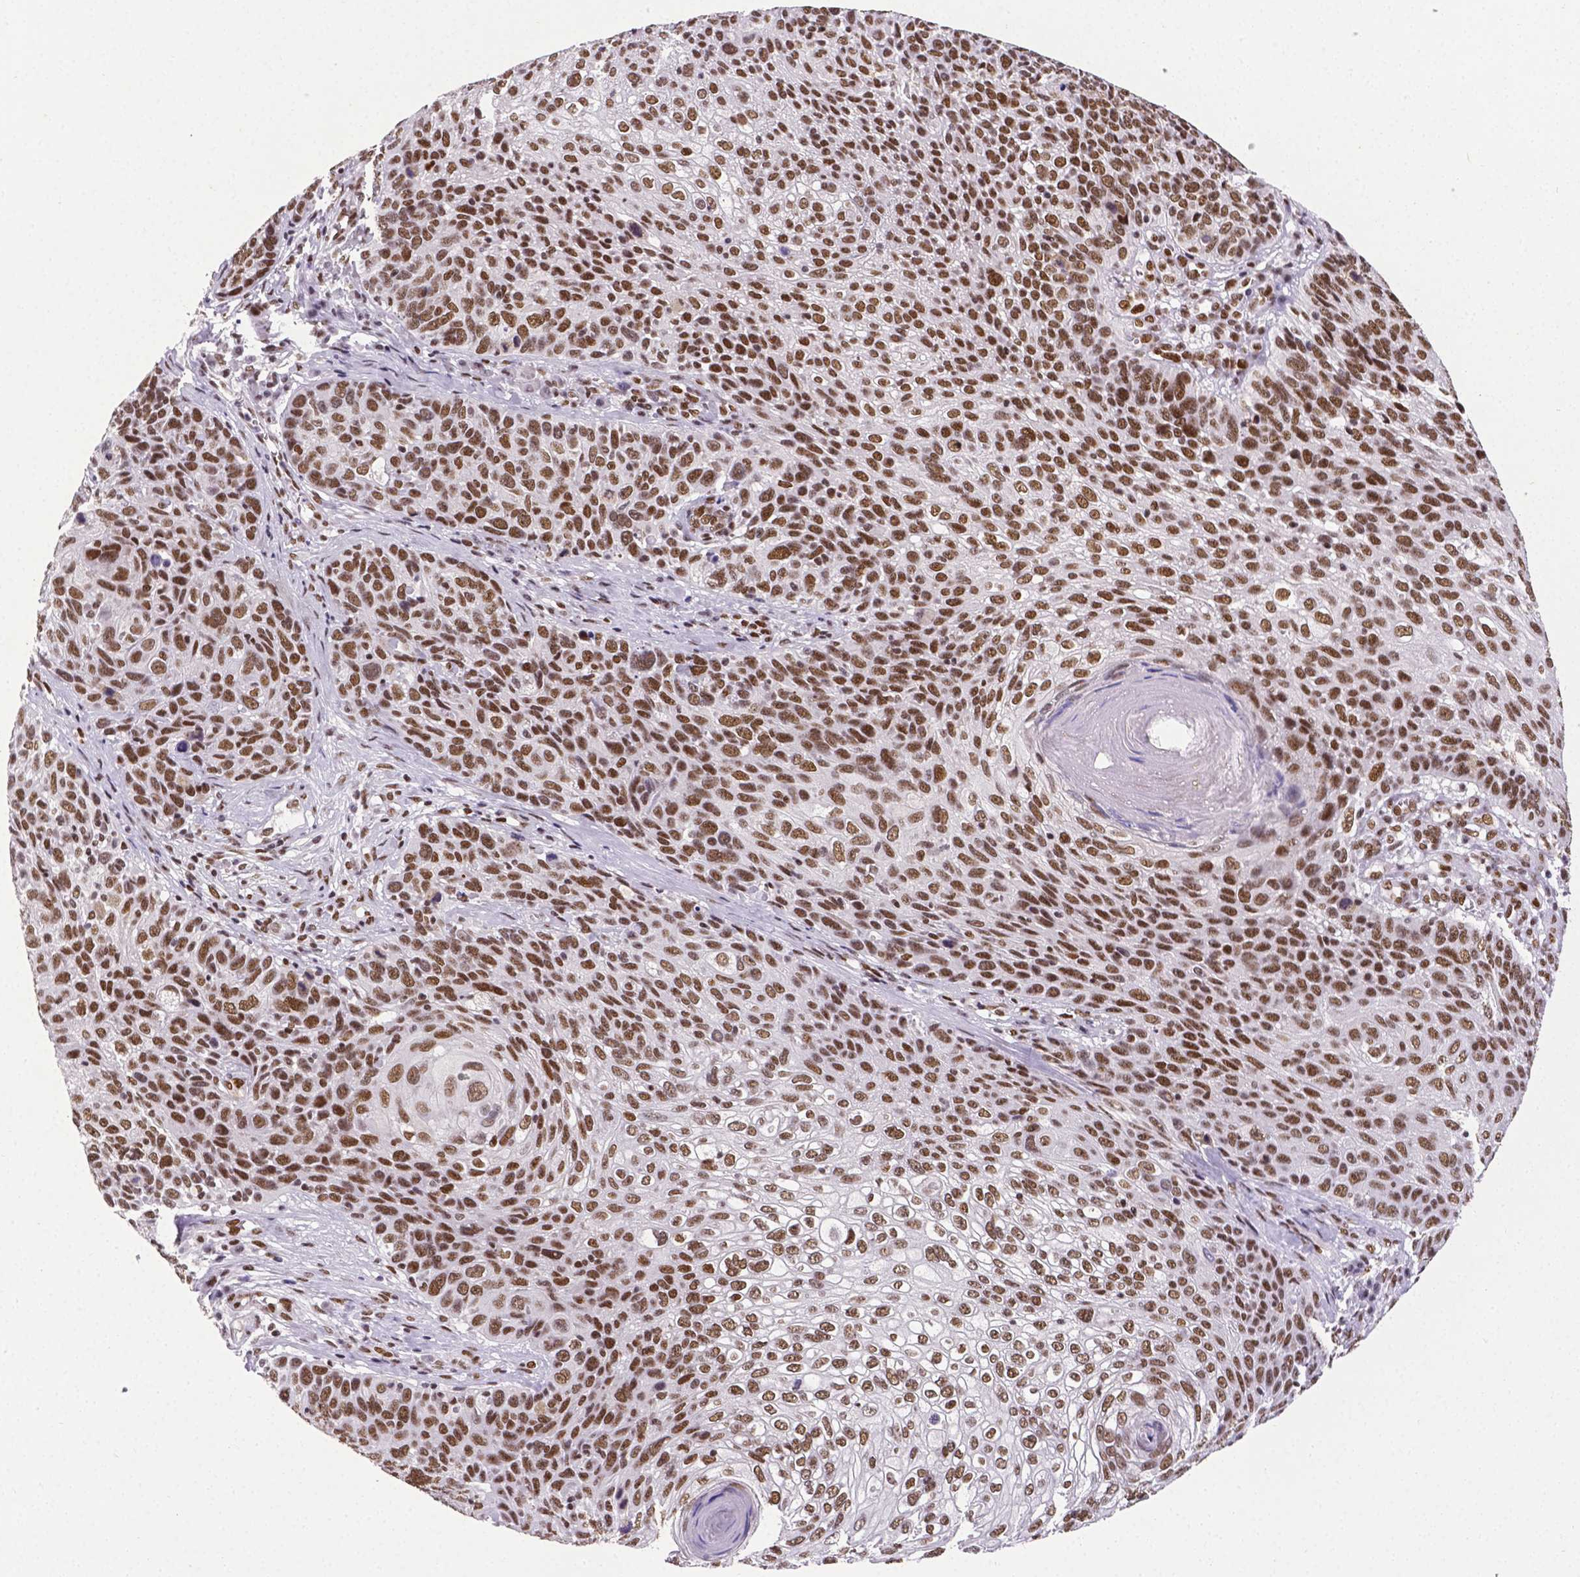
{"staining": {"intensity": "strong", "quantity": ">75%", "location": "nuclear"}, "tissue": "skin cancer", "cell_type": "Tumor cells", "image_type": "cancer", "snomed": [{"axis": "morphology", "description": "Squamous cell carcinoma, NOS"}, {"axis": "topography", "description": "Skin"}], "caption": "Protein staining of skin squamous cell carcinoma tissue displays strong nuclear staining in approximately >75% of tumor cells.", "gene": "REST", "patient": {"sex": "male", "age": 92}}